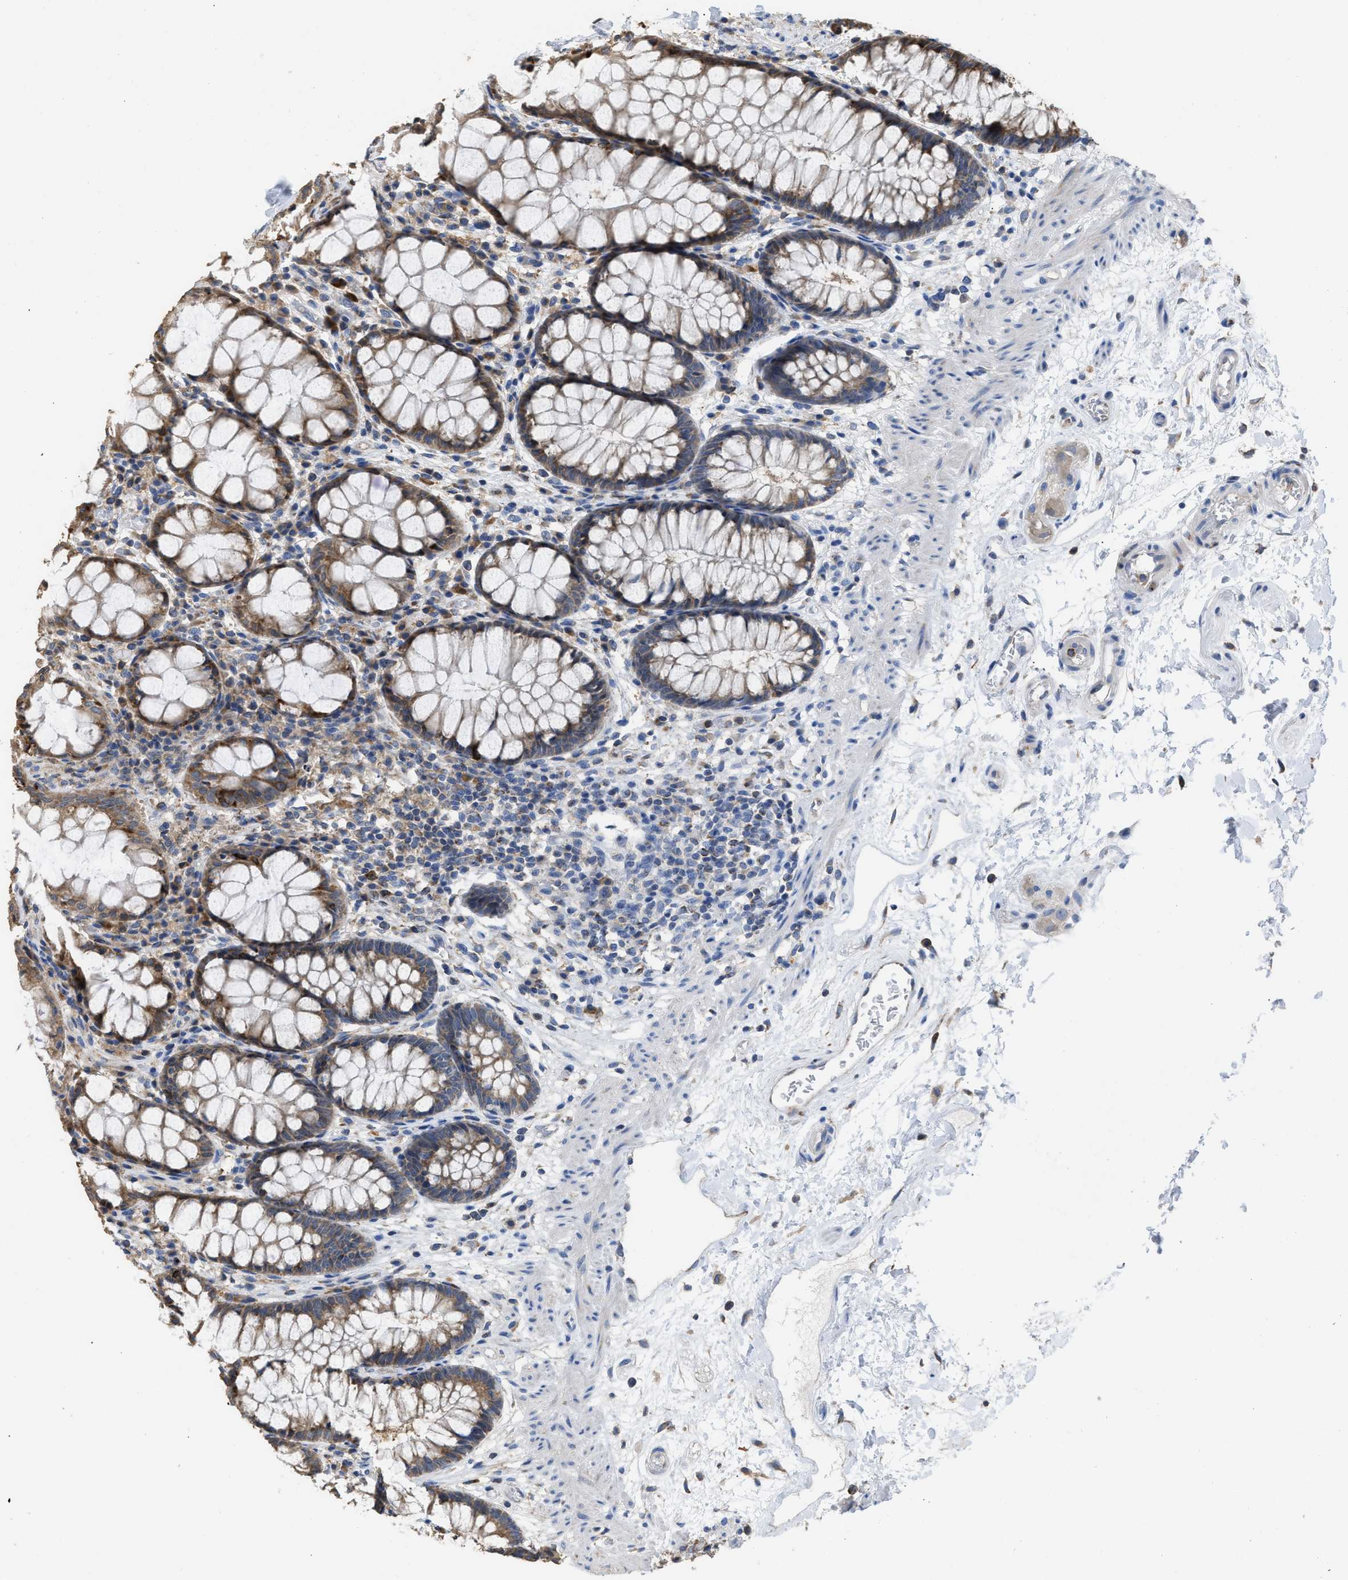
{"staining": {"intensity": "moderate", "quantity": ">75%", "location": "cytoplasmic/membranous"}, "tissue": "rectum", "cell_type": "Glandular cells", "image_type": "normal", "snomed": [{"axis": "morphology", "description": "Normal tissue, NOS"}, {"axis": "topography", "description": "Rectum"}], "caption": "About >75% of glandular cells in unremarkable rectum reveal moderate cytoplasmic/membranous protein expression as visualized by brown immunohistochemical staining.", "gene": "AK2", "patient": {"sex": "male", "age": 64}}